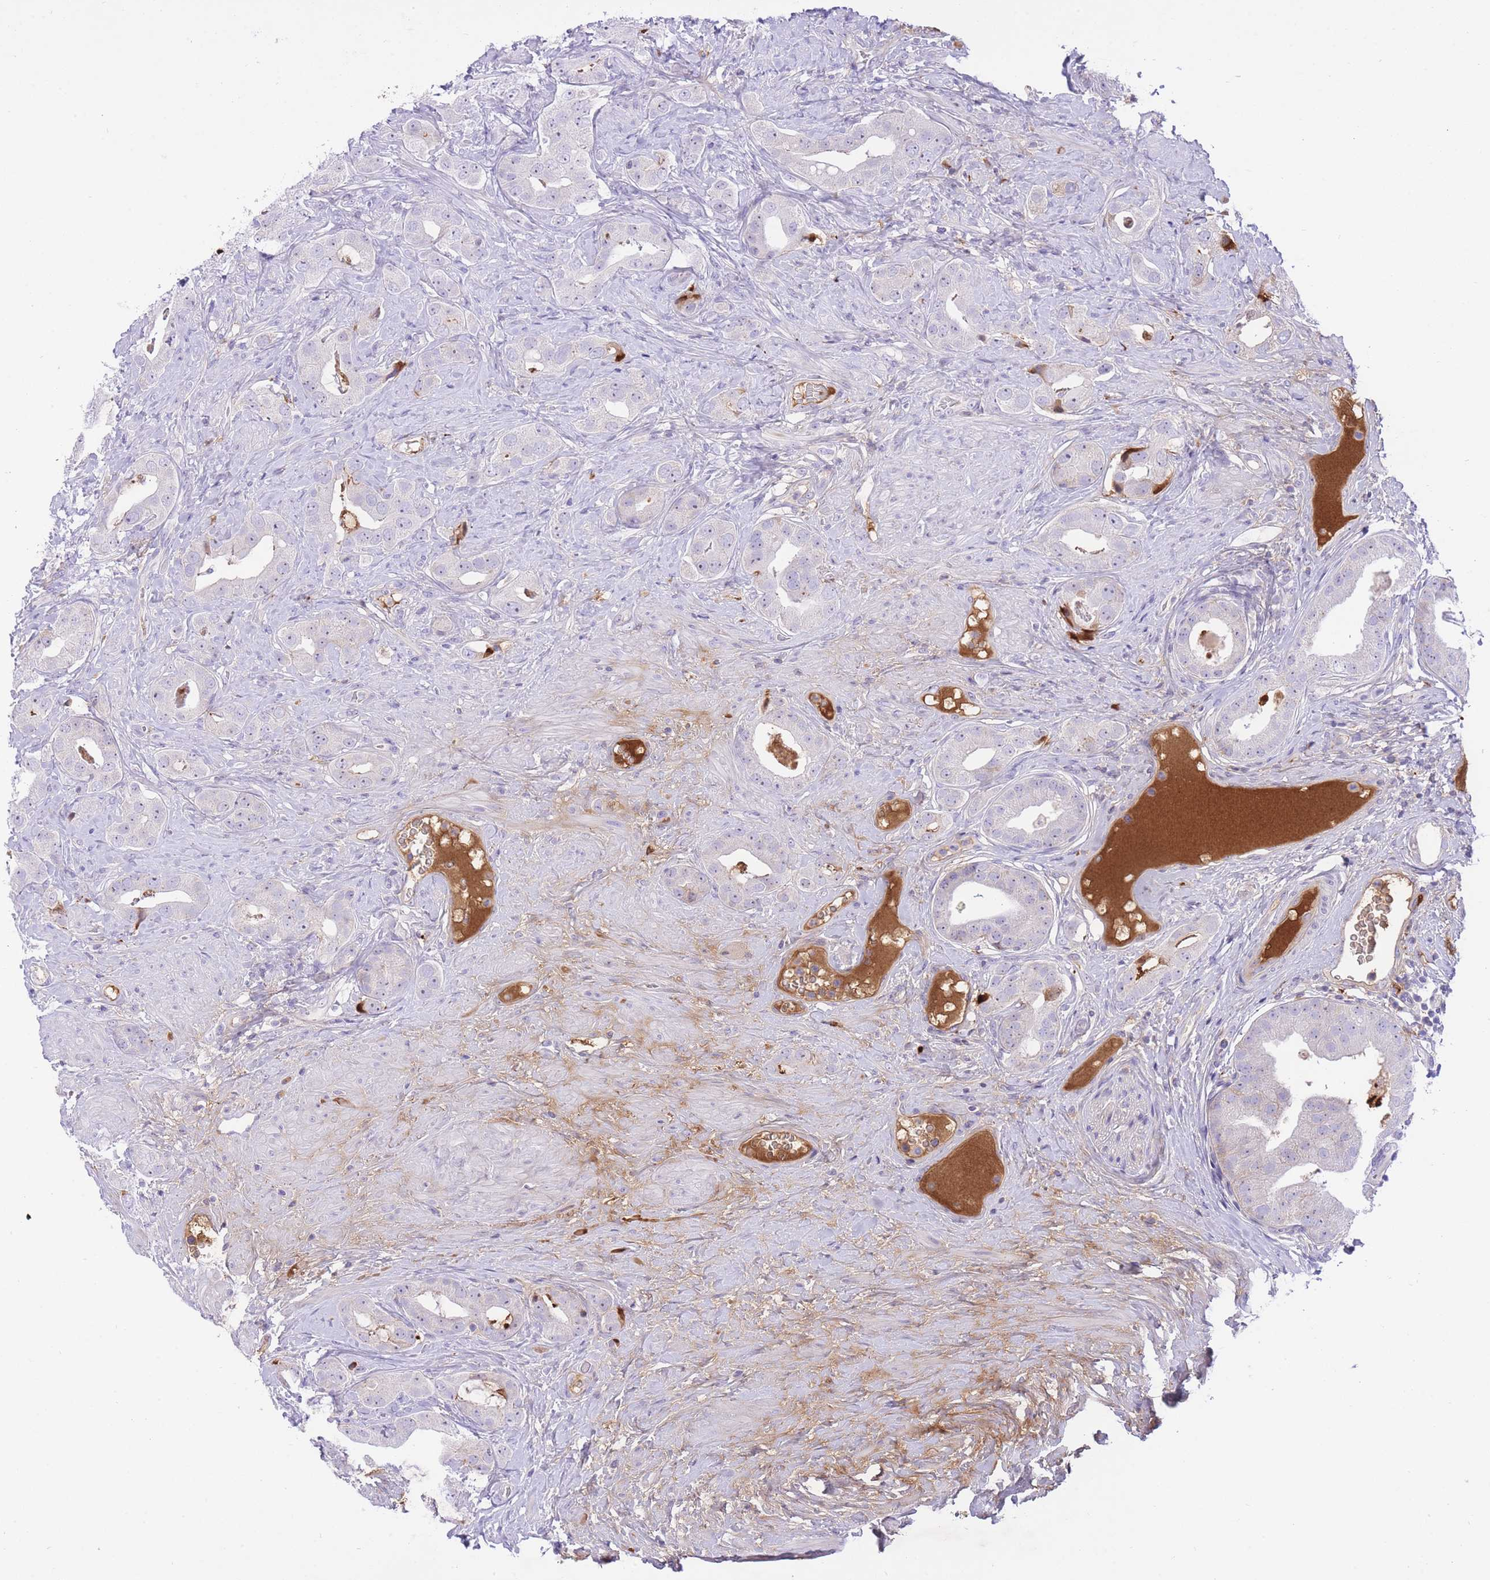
{"staining": {"intensity": "negative", "quantity": "none", "location": "none"}, "tissue": "prostate cancer", "cell_type": "Tumor cells", "image_type": "cancer", "snomed": [{"axis": "morphology", "description": "Adenocarcinoma, High grade"}, {"axis": "topography", "description": "Prostate"}], "caption": "DAB (3,3'-diaminobenzidine) immunohistochemical staining of prostate cancer exhibits no significant staining in tumor cells. Nuclei are stained in blue.", "gene": "HRG", "patient": {"sex": "male", "age": 63}}